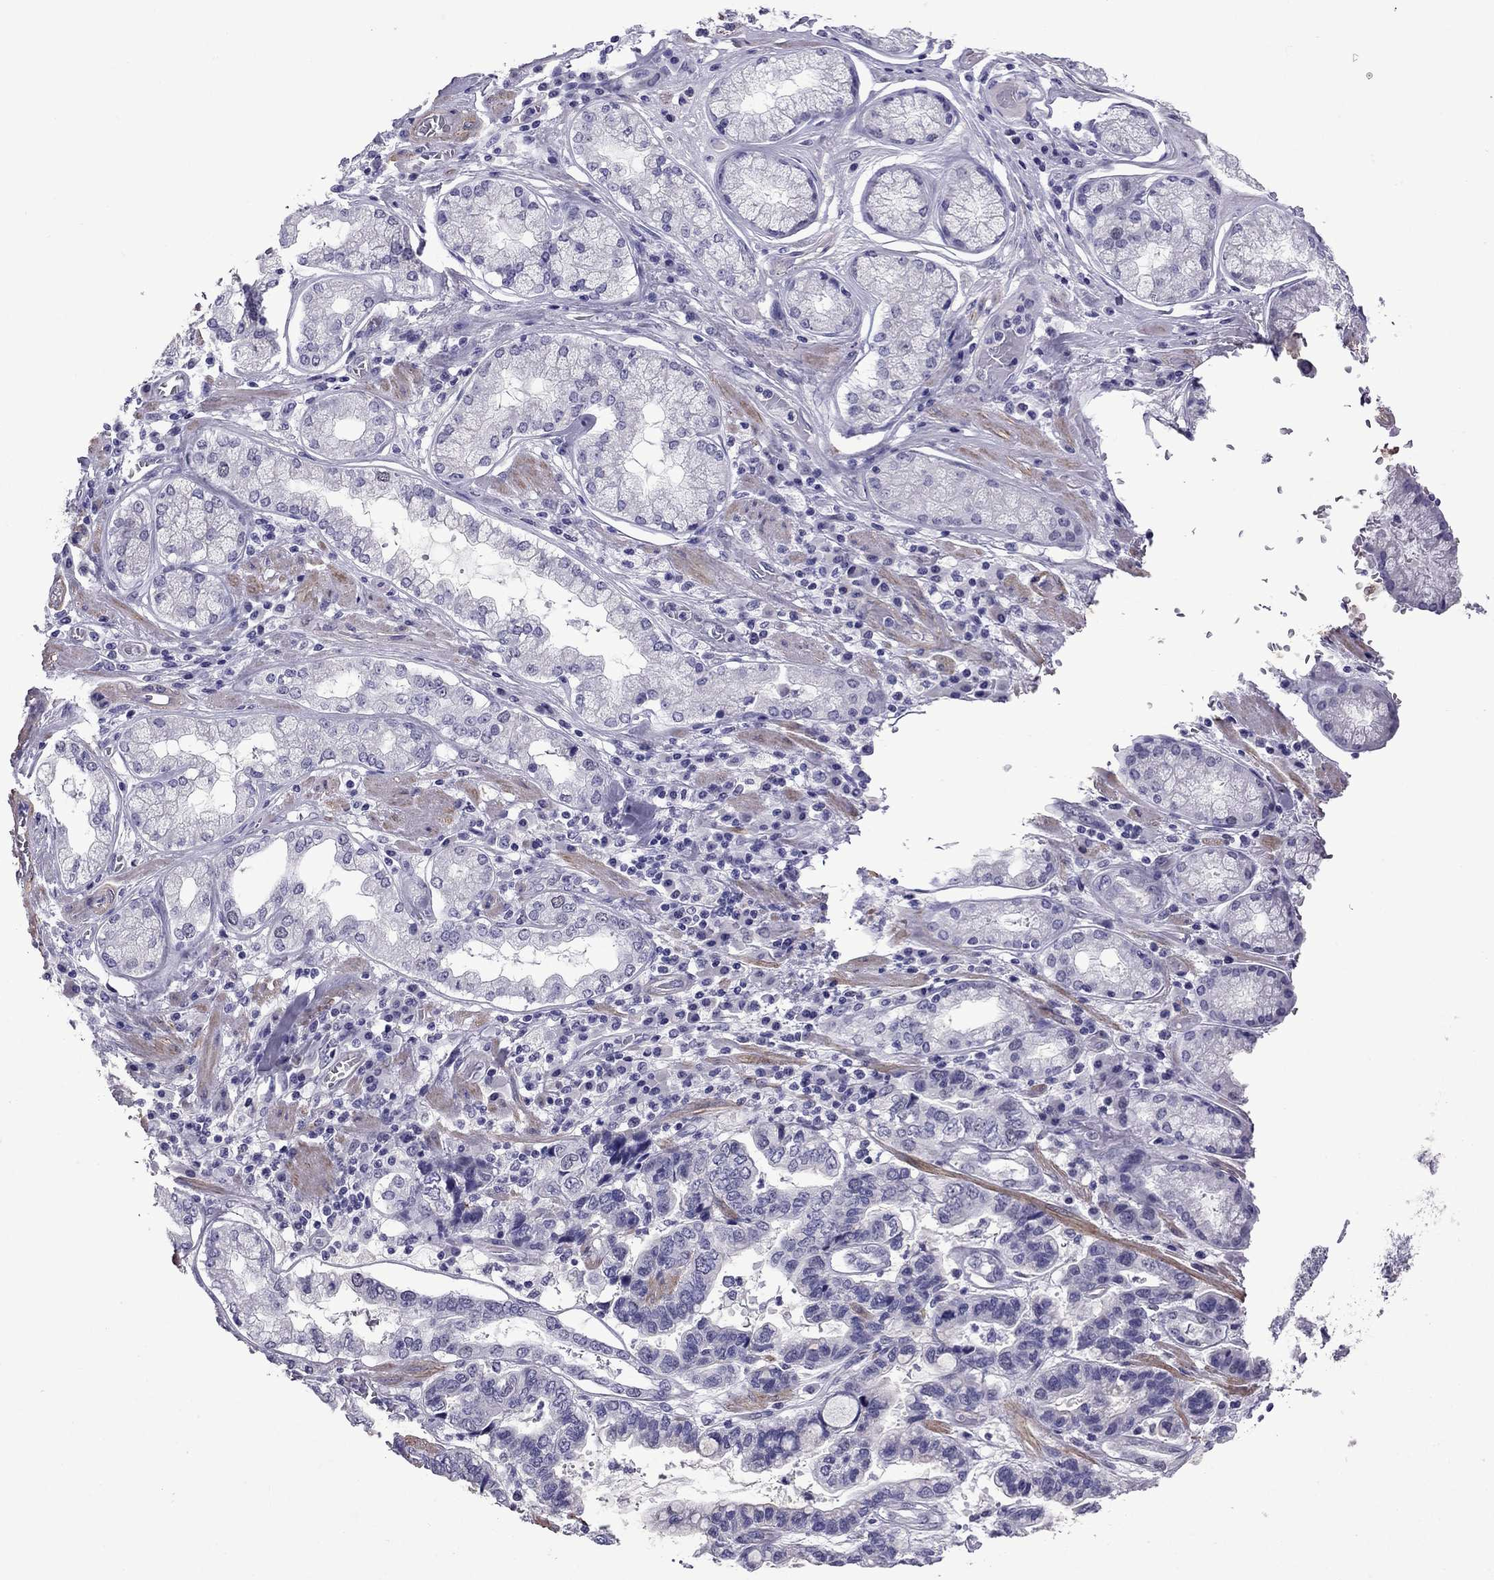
{"staining": {"intensity": "negative", "quantity": "none", "location": "none"}, "tissue": "stomach cancer", "cell_type": "Tumor cells", "image_type": "cancer", "snomed": [{"axis": "morphology", "description": "Adenocarcinoma, NOS"}, {"axis": "topography", "description": "Stomach, lower"}], "caption": "A high-resolution image shows IHC staining of stomach adenocarcinoma, which reveals no significant positivity in tumor cells.", "gene": "CHRNA5", "patient": {"sex": "female", "age": 76}}